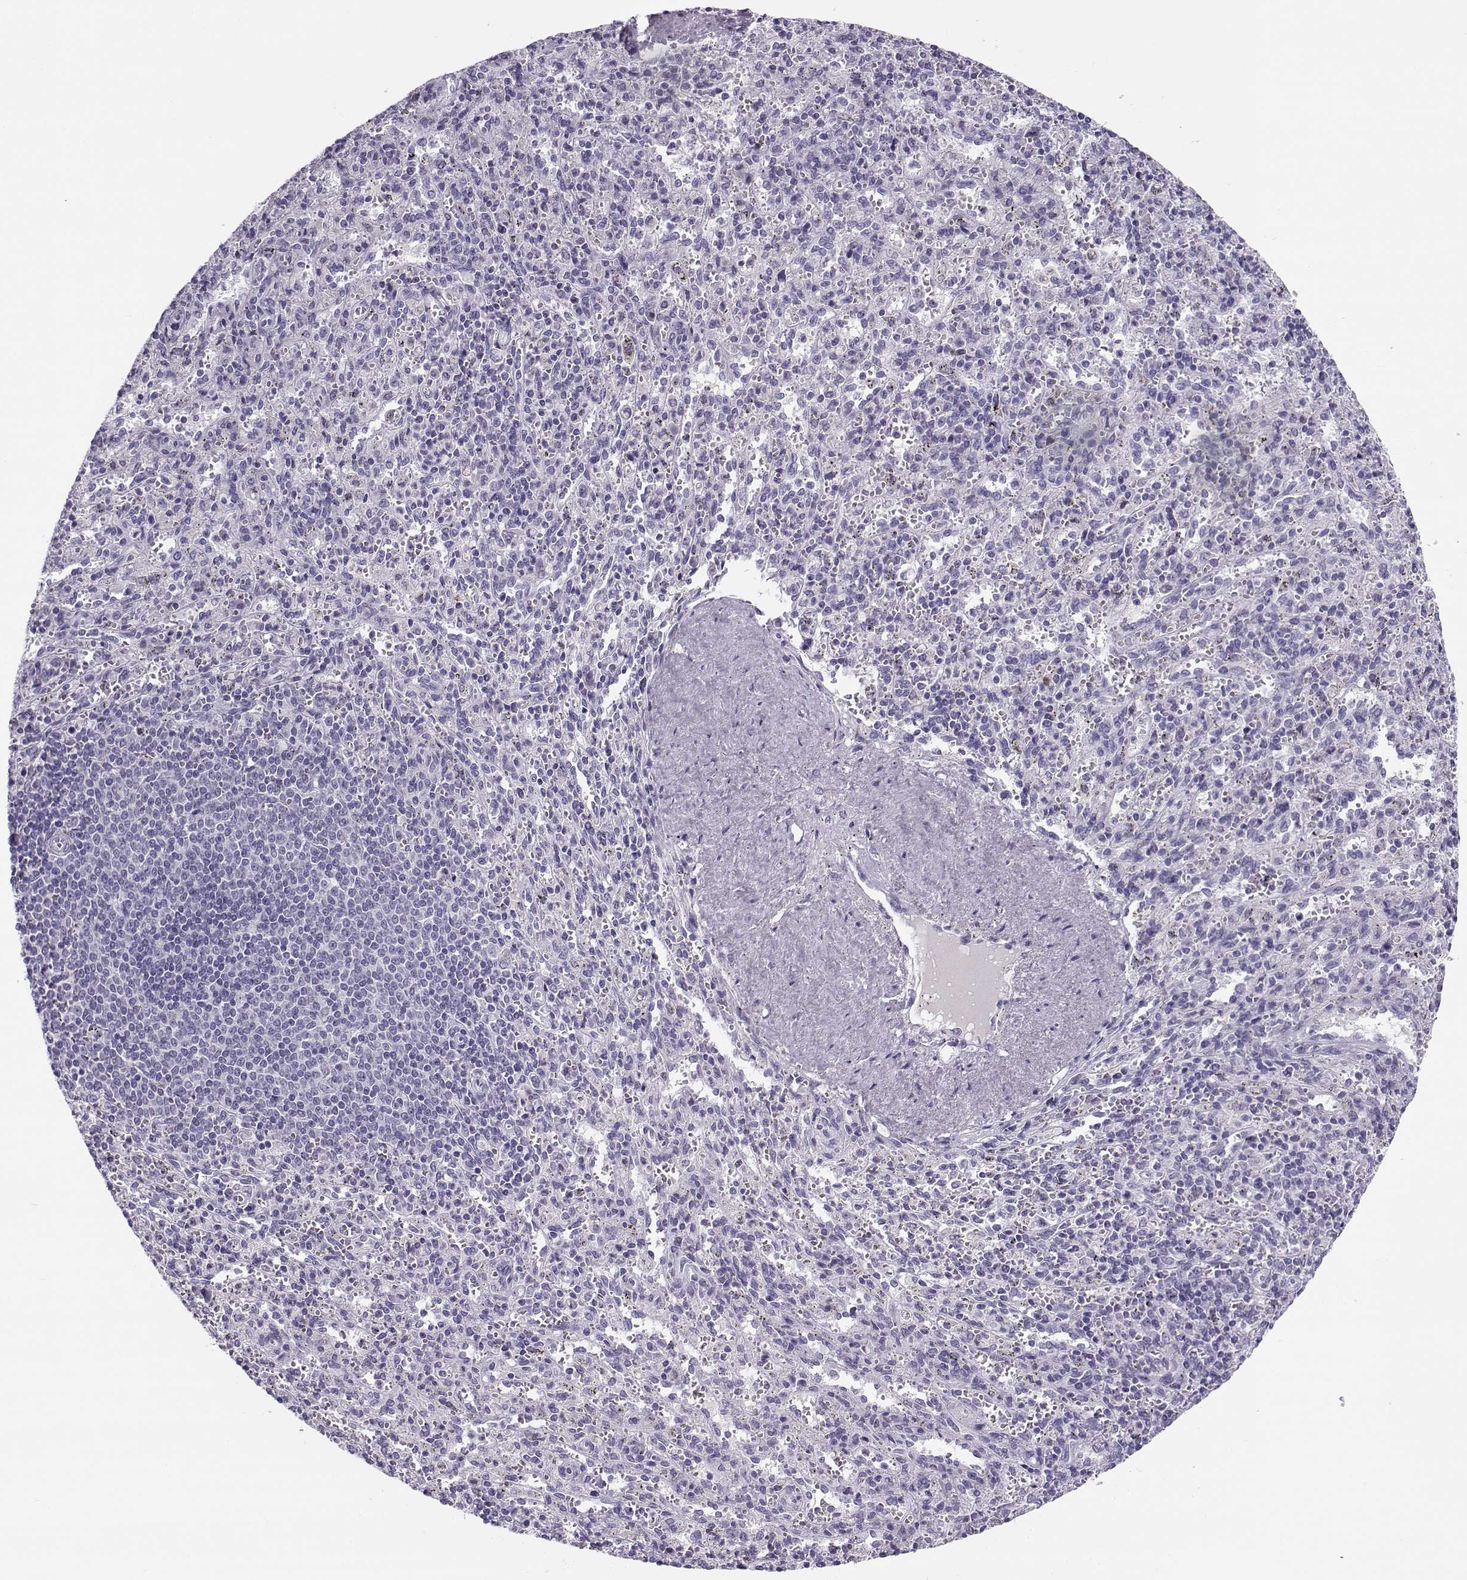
{"staining": {"intensity": "negative", "quantity": "none", "location": "none"}, "tissue": "spleen", "cell_type": "Cells in red pulp", "image_type": "normal", "snomed": [{"axis": "morphology", "description": "Normal tissue, NOS"}, {"axis": "topography", "description": "Spleen"}], "caption": "Photomicrograph shows no significant protein staining in cells in red pulp of benign spleen.", "gene": "CFAP77", "patient": {"sex": "male", "age": 57}}